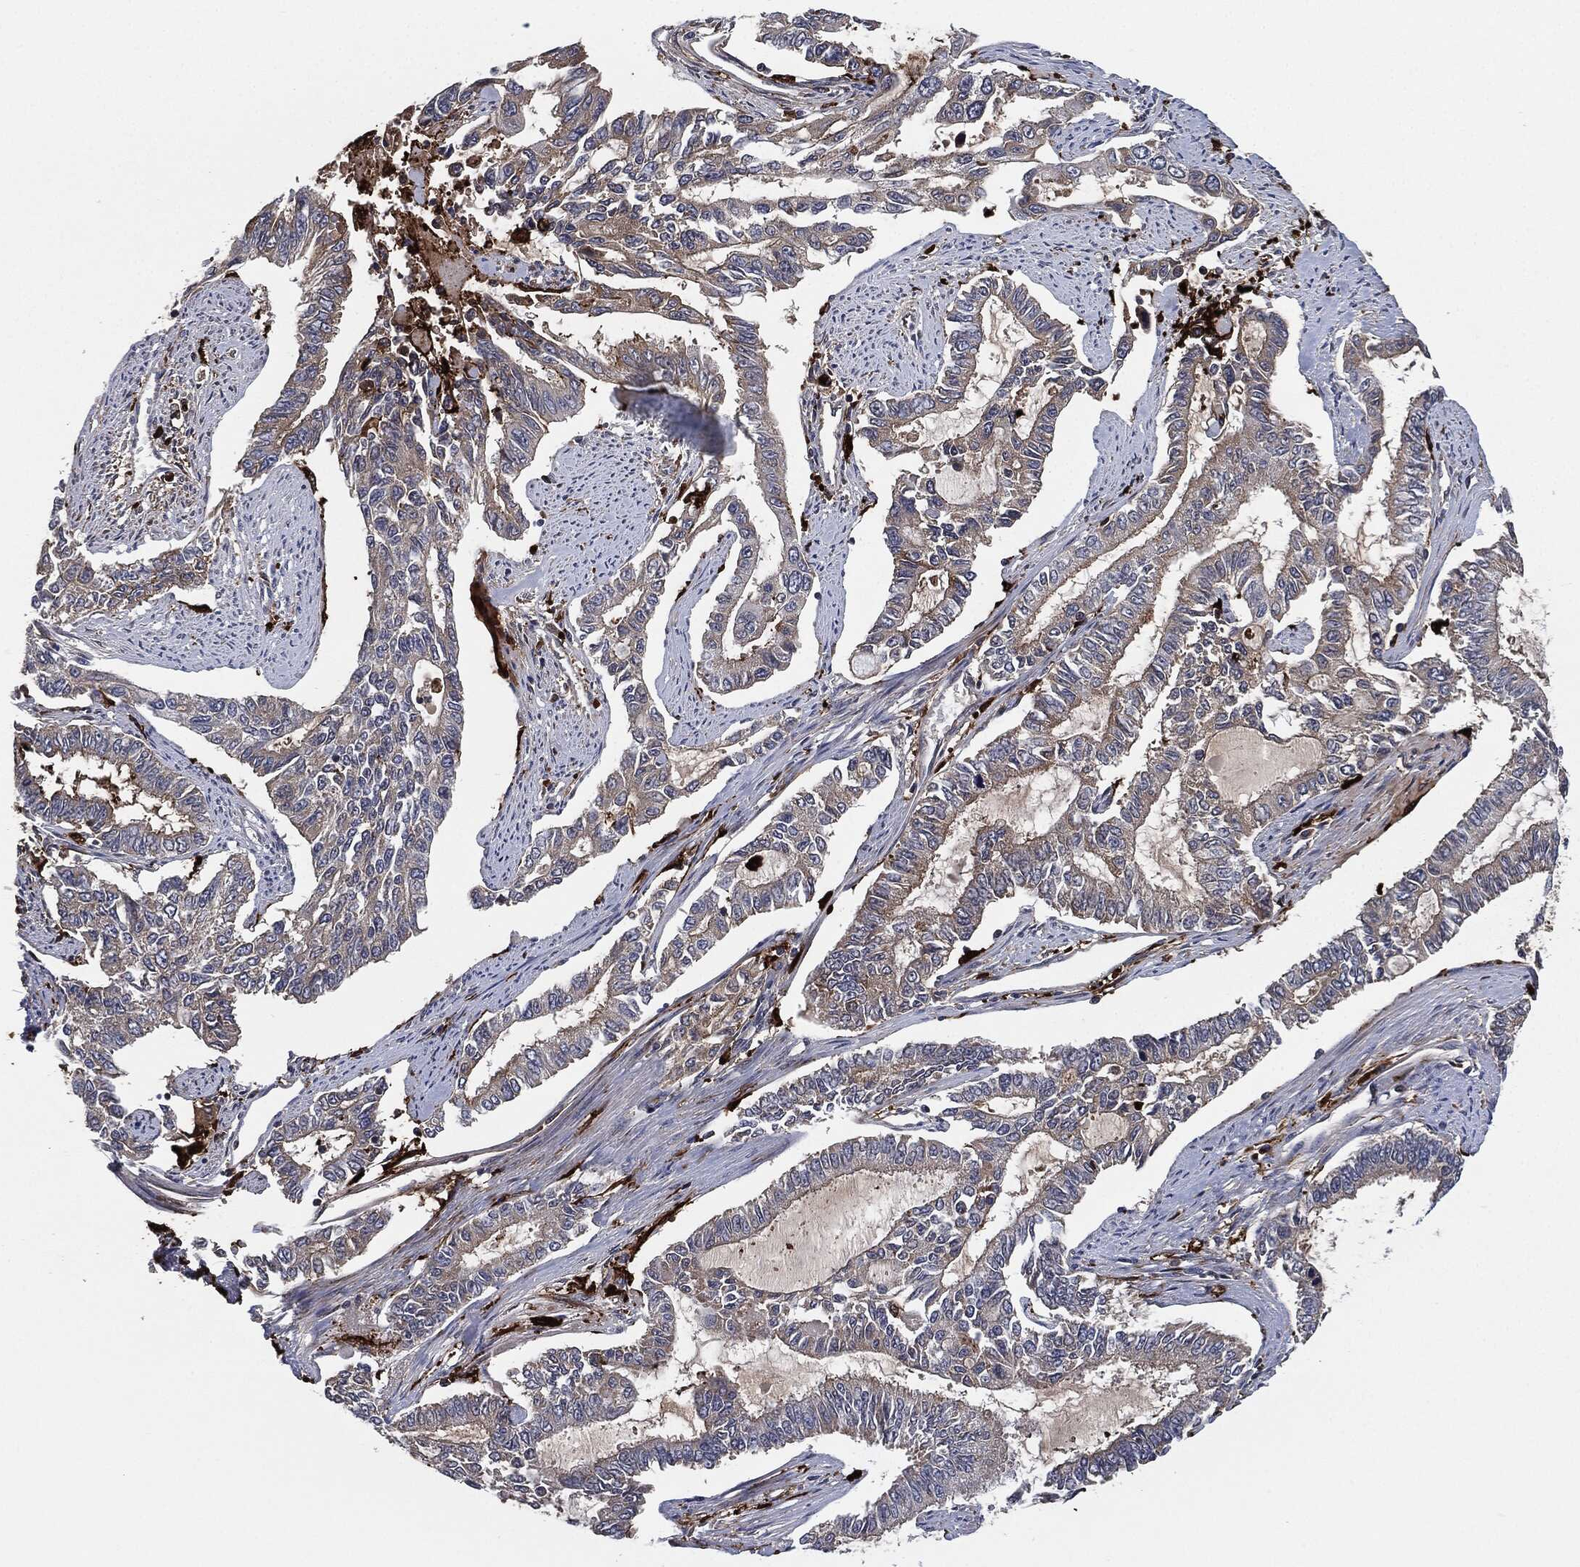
{"staining": {"intensity": "weak", "quantity": "25%-75%", "location": "cytoplasmic/membranous"}, "tissue": "endometrial cancer", "cell_type": "Tumor cells", "image_type": "cancer", "snomed": [{"axis": "morphology", "description": "Adenocarcinoma, NOS"}, {"axis": "topography", "description": "Uterus"}], "caption": "Protein staining of adenocarcinoma (endometrial) tissue shows weak cytoplasmic/membranous expression in approximately 25%-75% of tumor cells.", "gene": "TMEM11", "patient": {"sex": "female", "age": 59}}